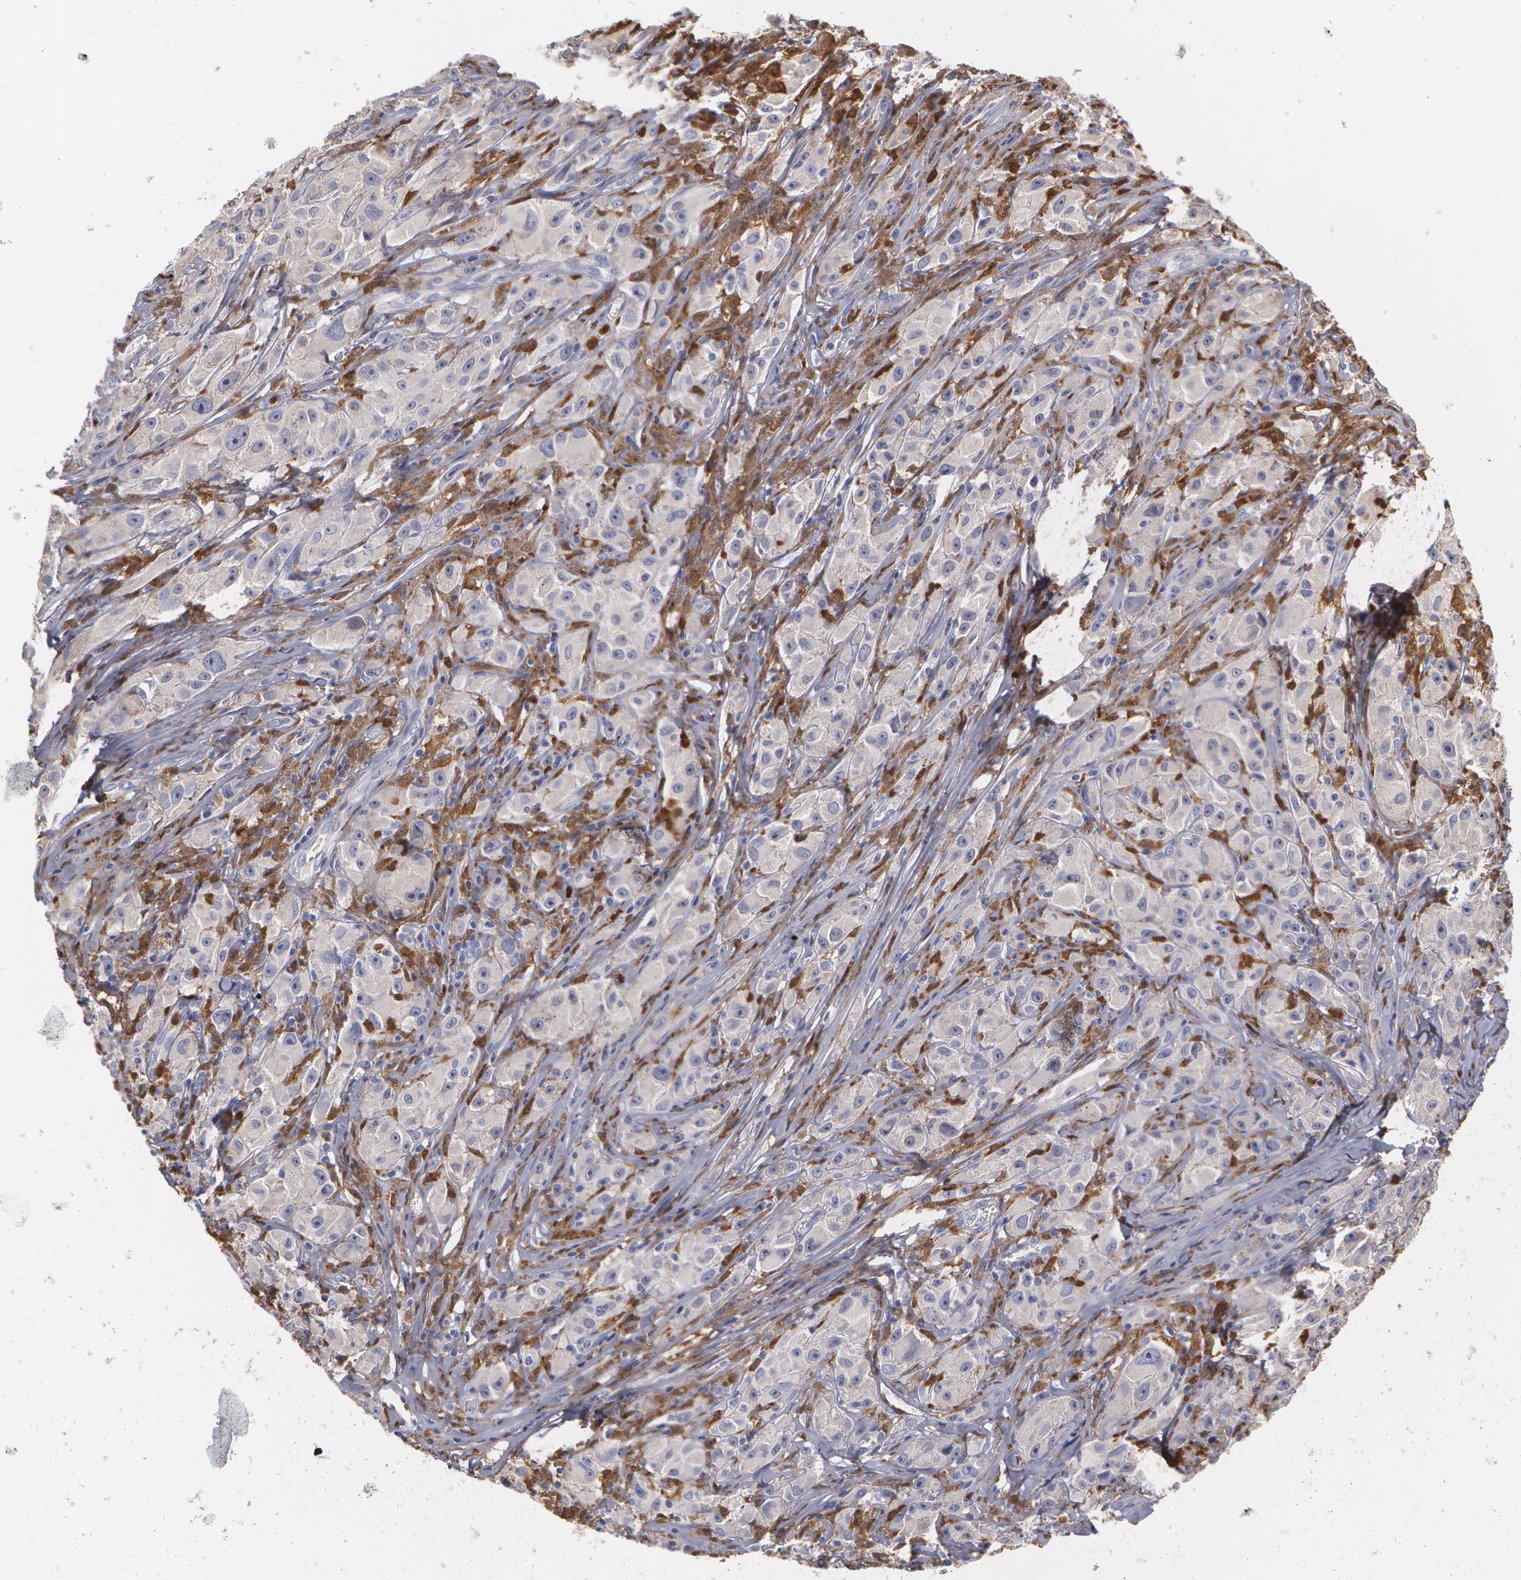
{"staining": {"intensity": "negative", "quantity": "none", "location": "none"}, "tissue": "melanoma", "cell_type": "Tumor cells", "image_type": "cancer", "snomed": [{"axis": "morphology", "description": "Malignant melanoma, NOS"}, {"axis": "topography", "description": "Skin"}], "caption": "High magnification brightfield microscopy of malignant melanoma stained with DAB (3,3'-diaminobenzidine) (brown) and counterstained with hematoxylin (blue): tumor cells show no significant expression.", "gene": "SYK", "patient": {"sex": "male", "age": 56}}